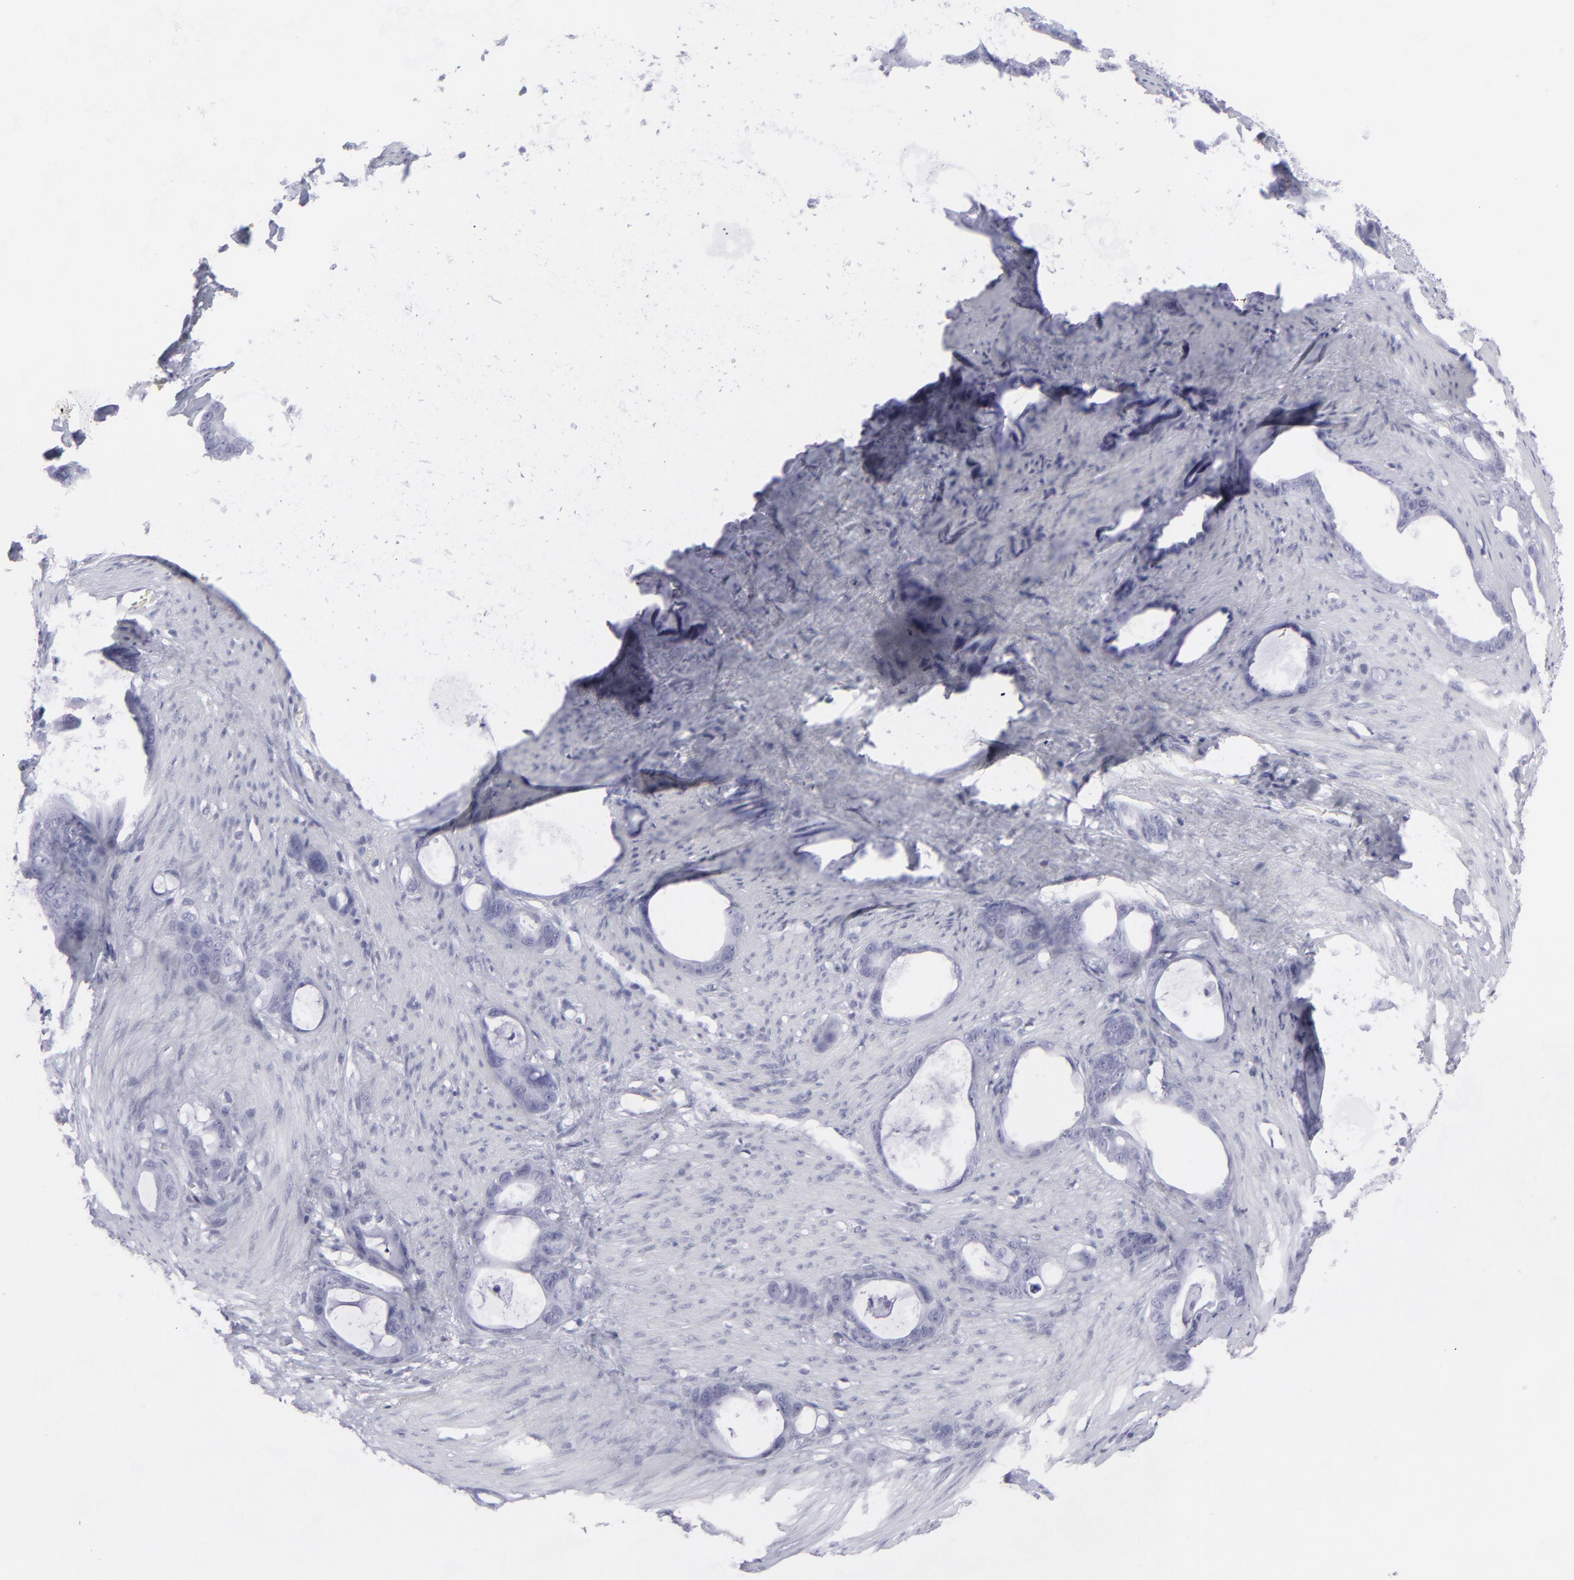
{"staining": {"intensity": "negative", "quantity": "none", "location": "none"}, "tissue": "stomach cancer", "cell_type": "Tumor cells", "image_type": "cancer", "snomed": [{"axis": "morphology", "description": "Adenocarcinoma, NOS"}, {"axis": "topography", "description": "Stomach"}], "caption": "Immunohistochemistry micrograph of neoplastic tissue: human adenocarcinoma (stomach) stained with DAB (3,3'-diaminobenzidine) displays no significant protein expression in tumor cells.", "gene": "CD7", "patient": {"sex": "female", "age": 75}}